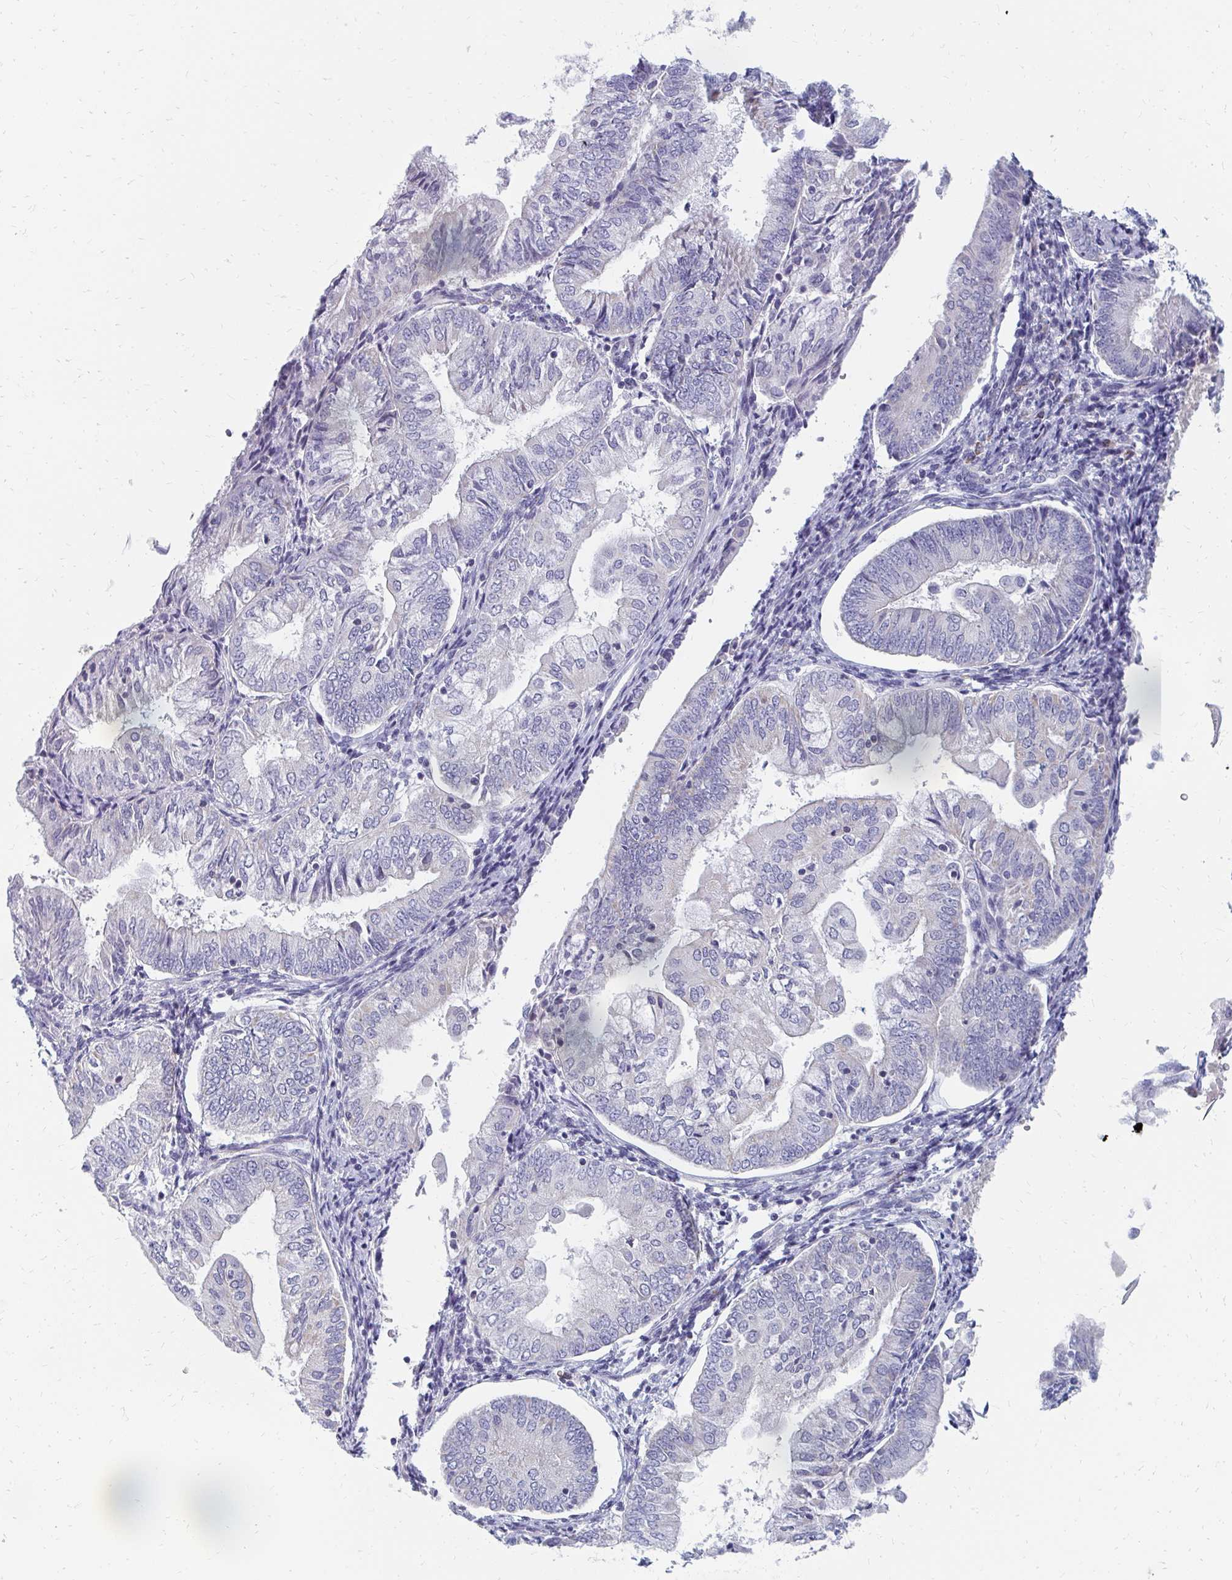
{"staining": {"intensity": "negative", "quantity": "none", "location": "none"}, "tissue": "endometrial cancer", "cell_type": "Tumor cells", "image_type": "cancer", "snomed": [{"axis": "morphology", "description": "Adenocarcinoma, NOS"}, {"axis": "topography", "description": "Endometrium"}], "caption": "Immunohistochemistry photomicrograph of neoplastic tissue: endometrial cancer stained with DAB (3,3'-diaminobenzidine) displays no significant protein positivity in tumor cells.", "gene": "OR10V1", "patient": {"sex": "female", "age": 55}}